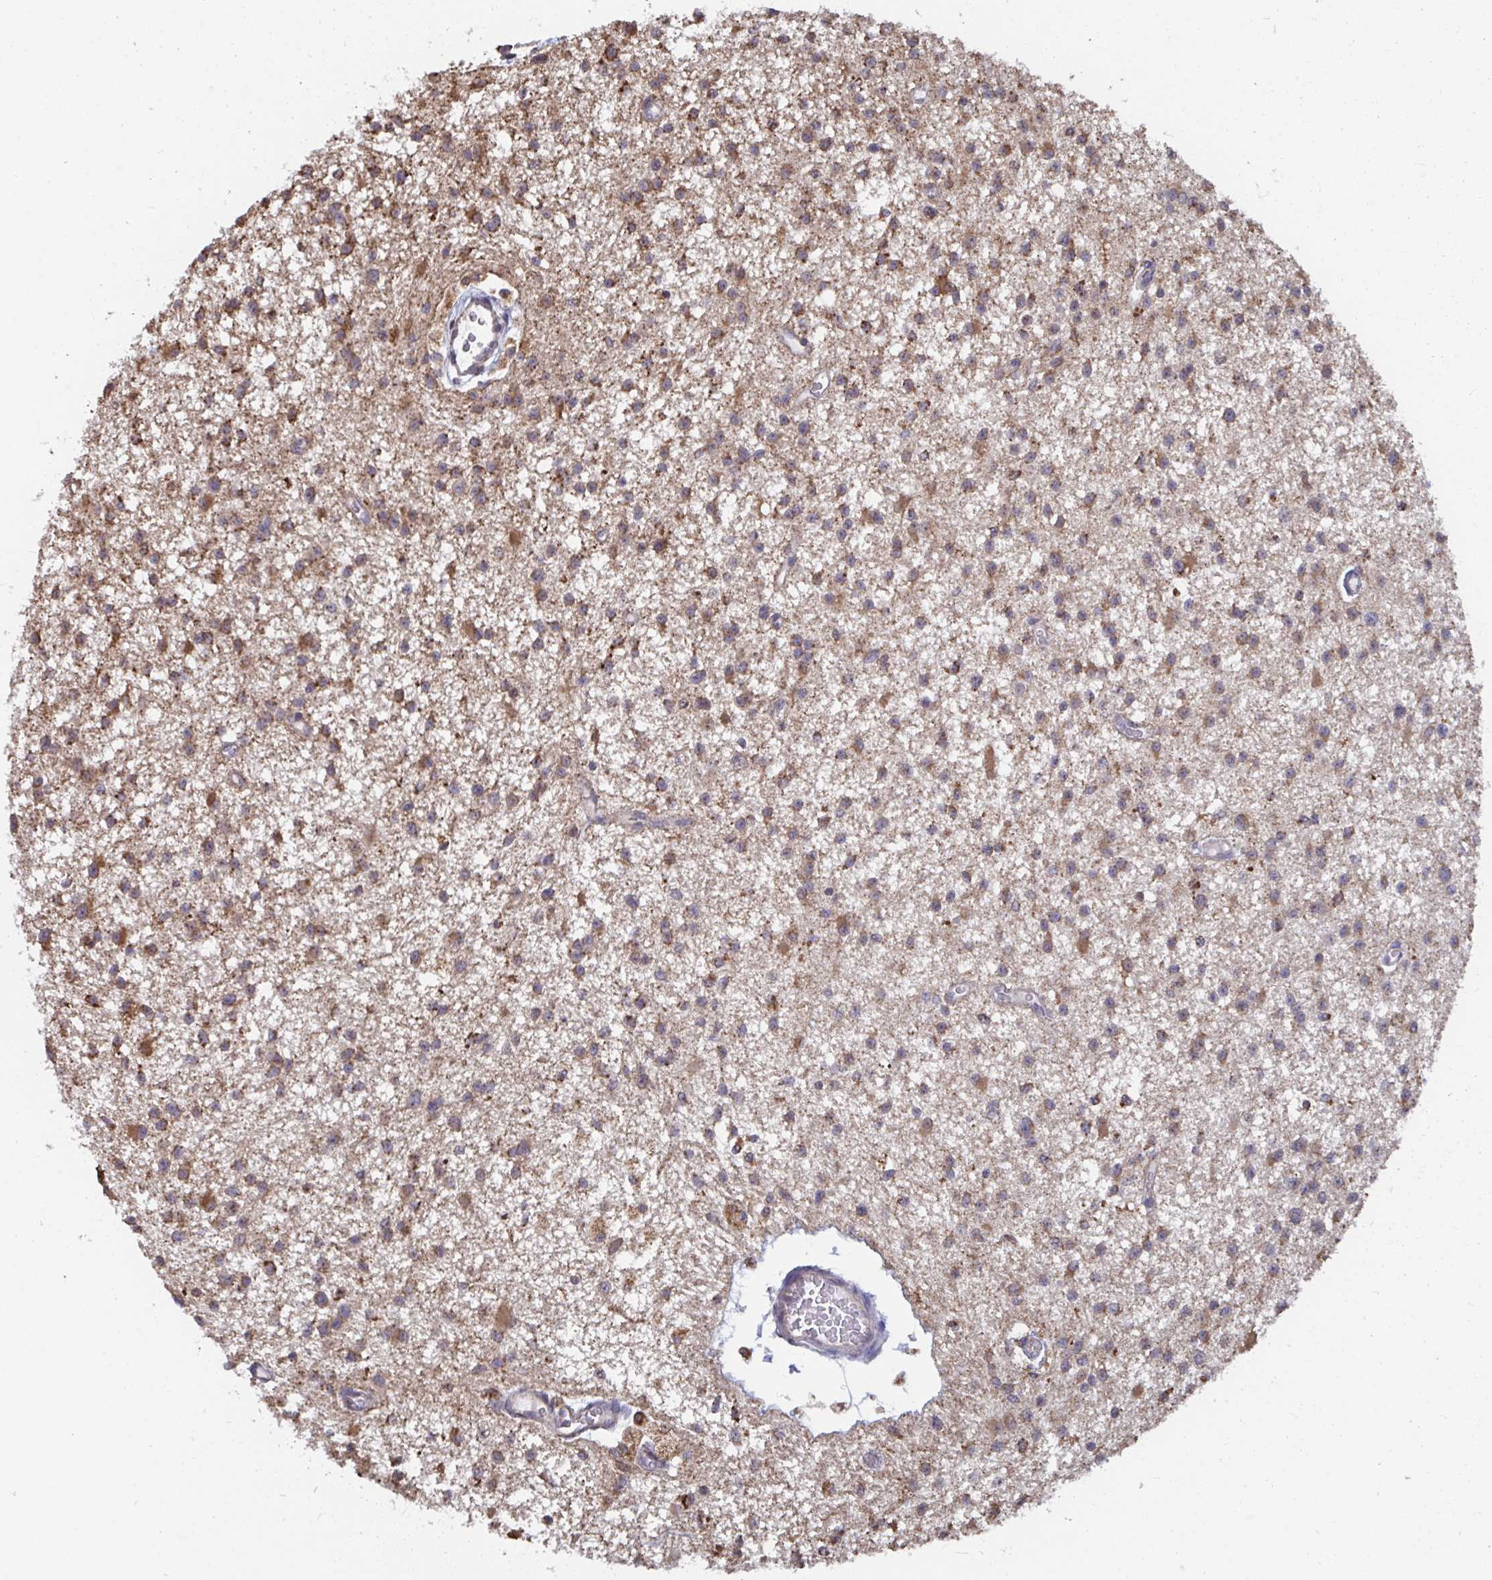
{"staining": {"intensity": "moderate", "quantity": ">75%", "location": "cytoplasmic/membranous"}, "tissue": "glioma", "cell_type": "Tumor cells", "image_type": "cancer", "snomed": [{"axis": "morphology", "description": "Glioma, malignant, Low grade"}, {"axis": "topography", "description": "Brain"}], "caption": "Protein expression analysis of glioma displays moderate cytoplasmic/membranous staining in approximately >75% of tumor cells. (DAB (3,3'-diaminobenzidine) = brown stain, brightfield microscopy at high magnification).", "gene": "ELAVL1", "patient": {"sex": "male", "age": 43}}